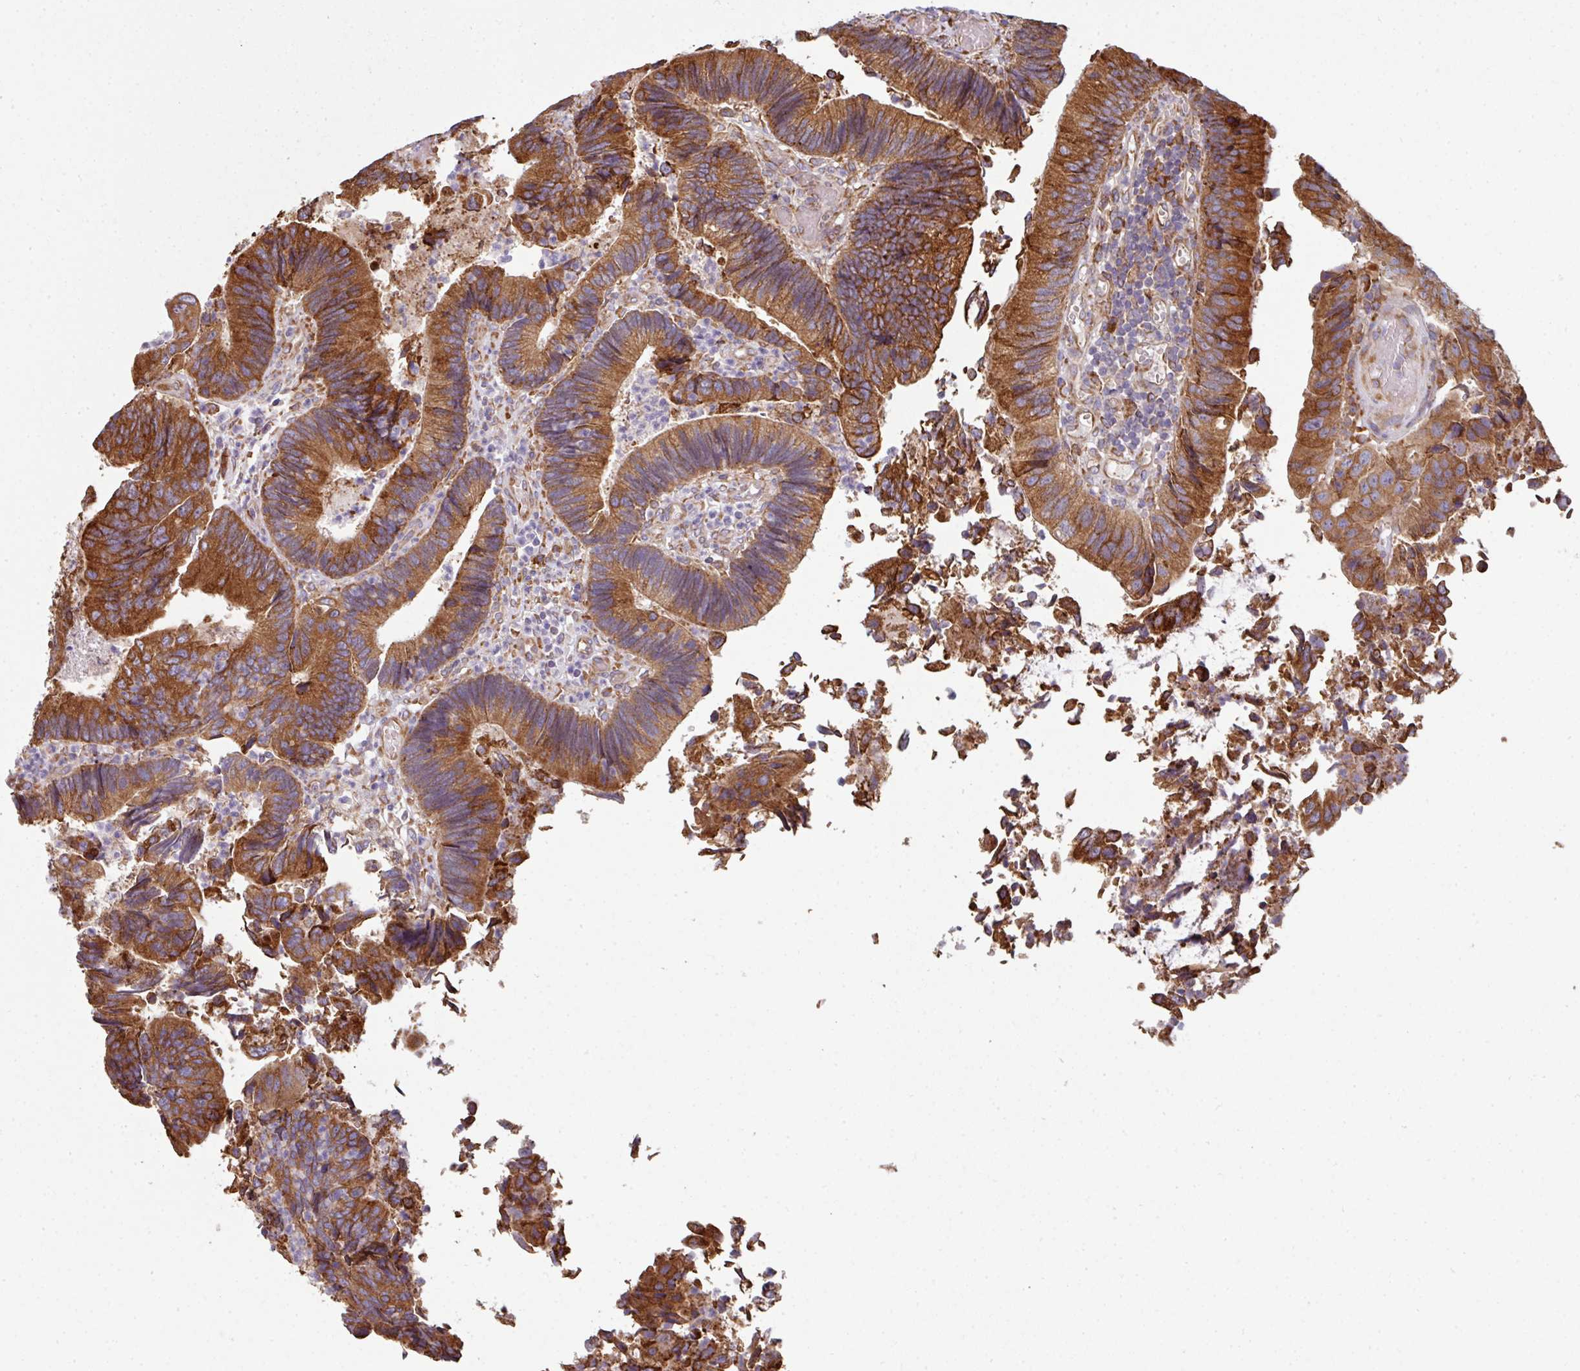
{"staining": {"intensity": "strong", "quantity": ">75%", "location": "cytoplasmic/membranous"}, "tissue": "colorectal cancer", "cell_type": "Tumor cells", "image_type": "cancer", "snomed": [{"axis": "morphology", "description": "Adenocarcinoma, NOS"}, {"axis": "topography", "description": "Colon"}], "caption": "Immunohistochemical staining of adenocarcinoma (colorectal) demonstrates strong cytoplasmic/membranous protein positivity in about >75% of tumor cells. The staining is performed using DAB (3,3'-diaminobenzidine) brown chromogen to label protein expression. The nuclei are counter-stained blue using hematoxylin.", "gene": "FAT4", "patient": {"sex": "female", "age": 67}}